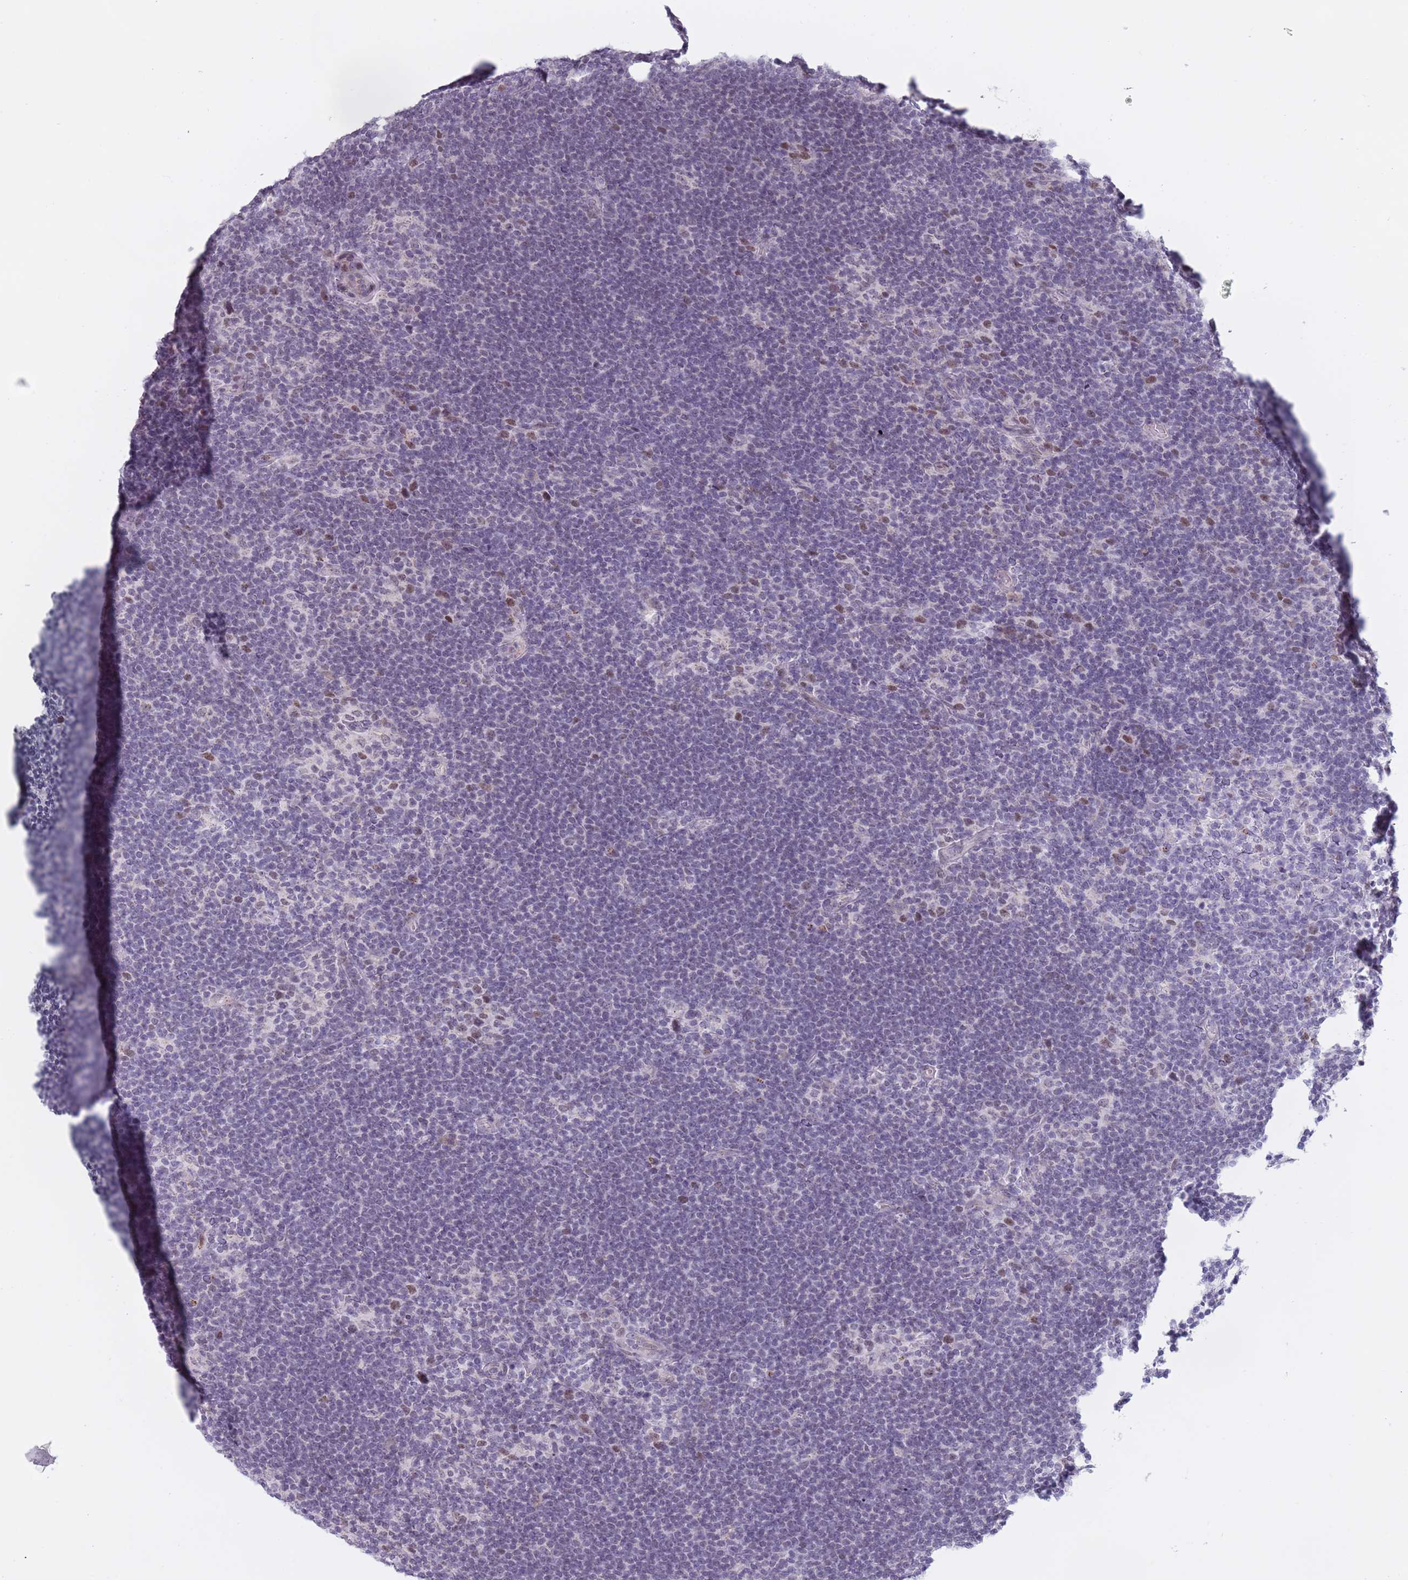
{"staining": {"intensity": "negative", "quantity": "none", "location": "none"}, "tissue": "lymphoma", "cell_type": "Tumor cells", "image_type": "cancer", "snomed": [{"axis": "morphology", "description": "Hodgkin's disease, NOS"}, {"axis": "topography", "description": "Lymph node"}], "caption": "Tumor cells show no significant protein staining in Hodgkin's disease.", "gene": "ZKSCAN2", "patient": {"sex": "female", "age": 57}}